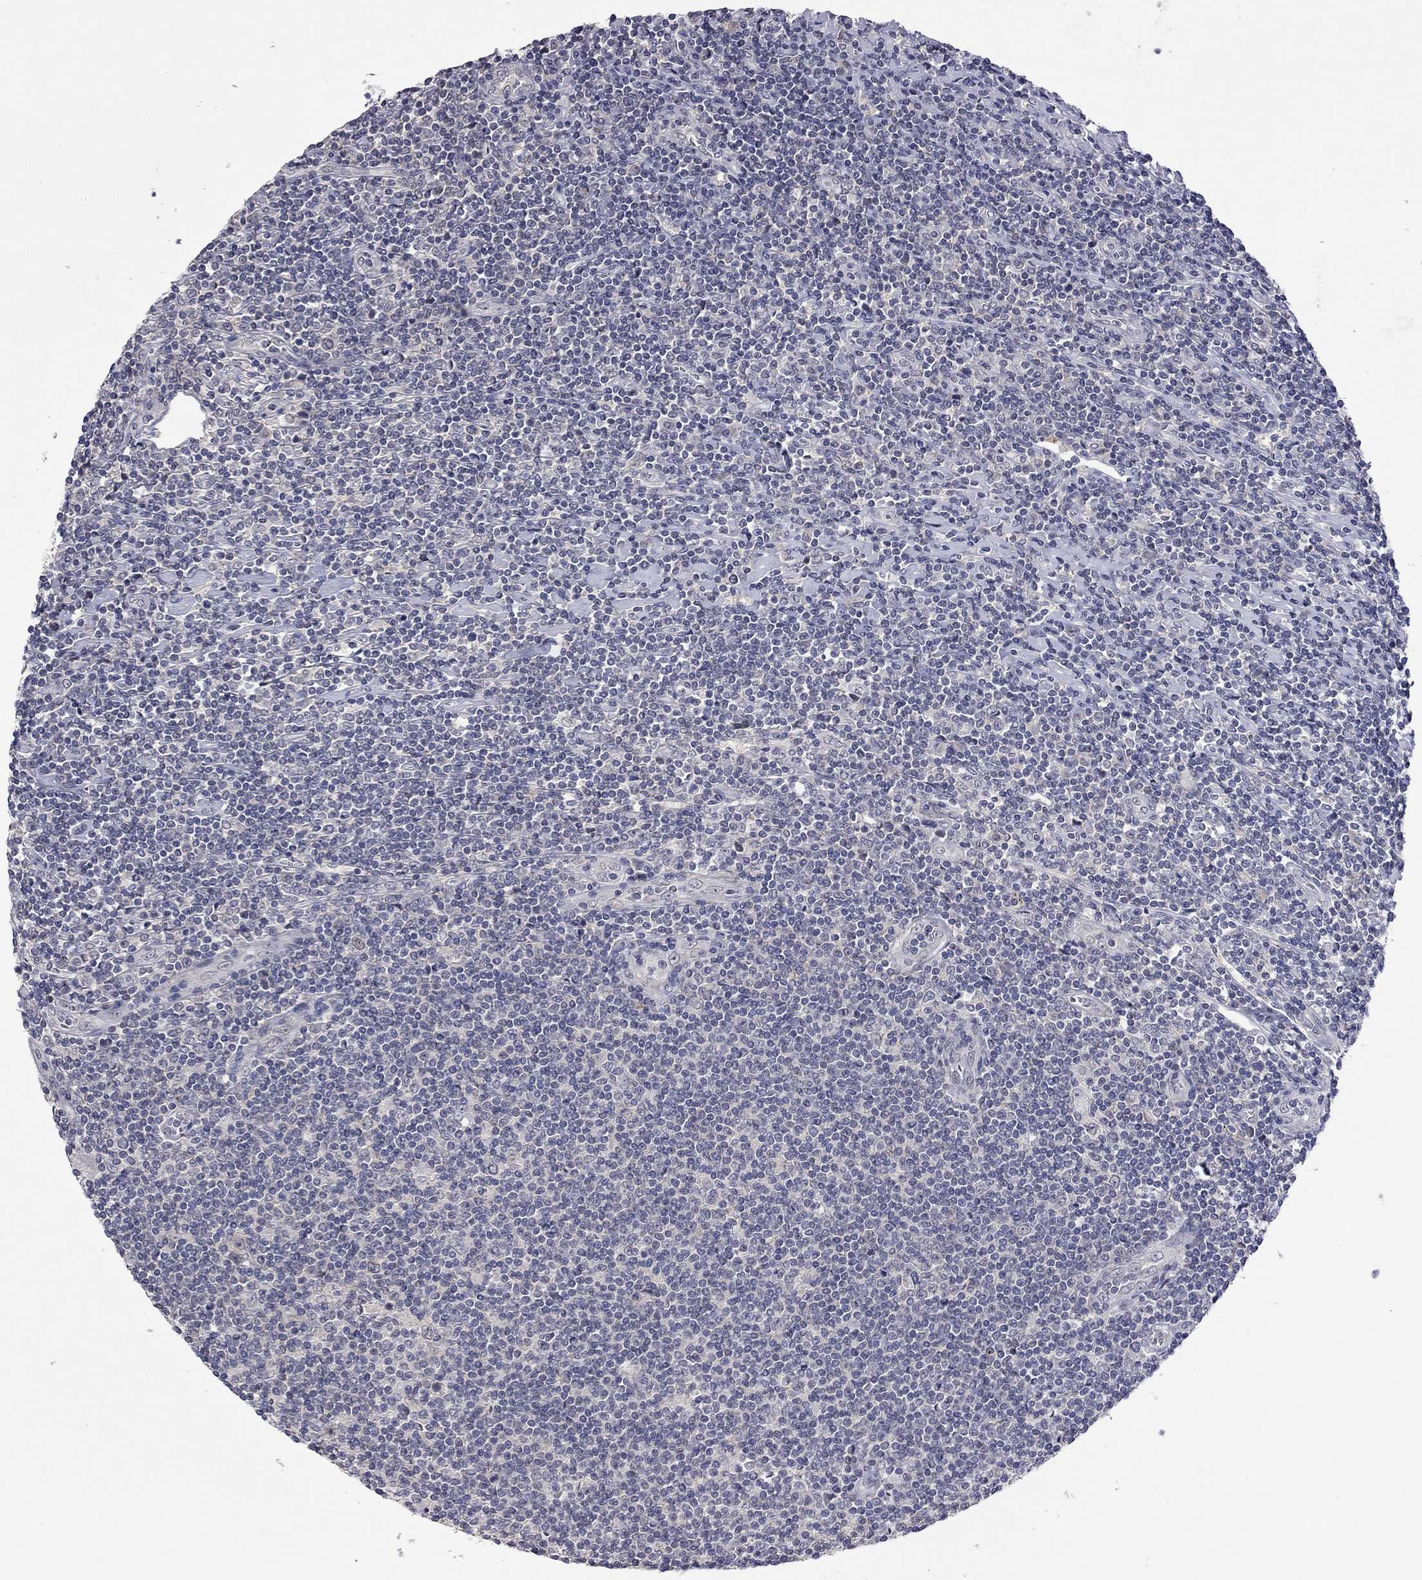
{"staining": {"intensity": "negative", "quantity": "none", "location": "none"}, "tissue": "lymphoma", "cell_type": "Tumor cells", "image_type": "cancer", "snomed": [{"axis": "morphology", "description": "Hodgkin's disease, NOS"}, {"axis": "topography", "description": "Lymph node"}], "caption": "Tumor cells are negative for protein expression in human lymphoma.", "gene": "FABP12", "patient": {"sex": "male", "age": 40}}